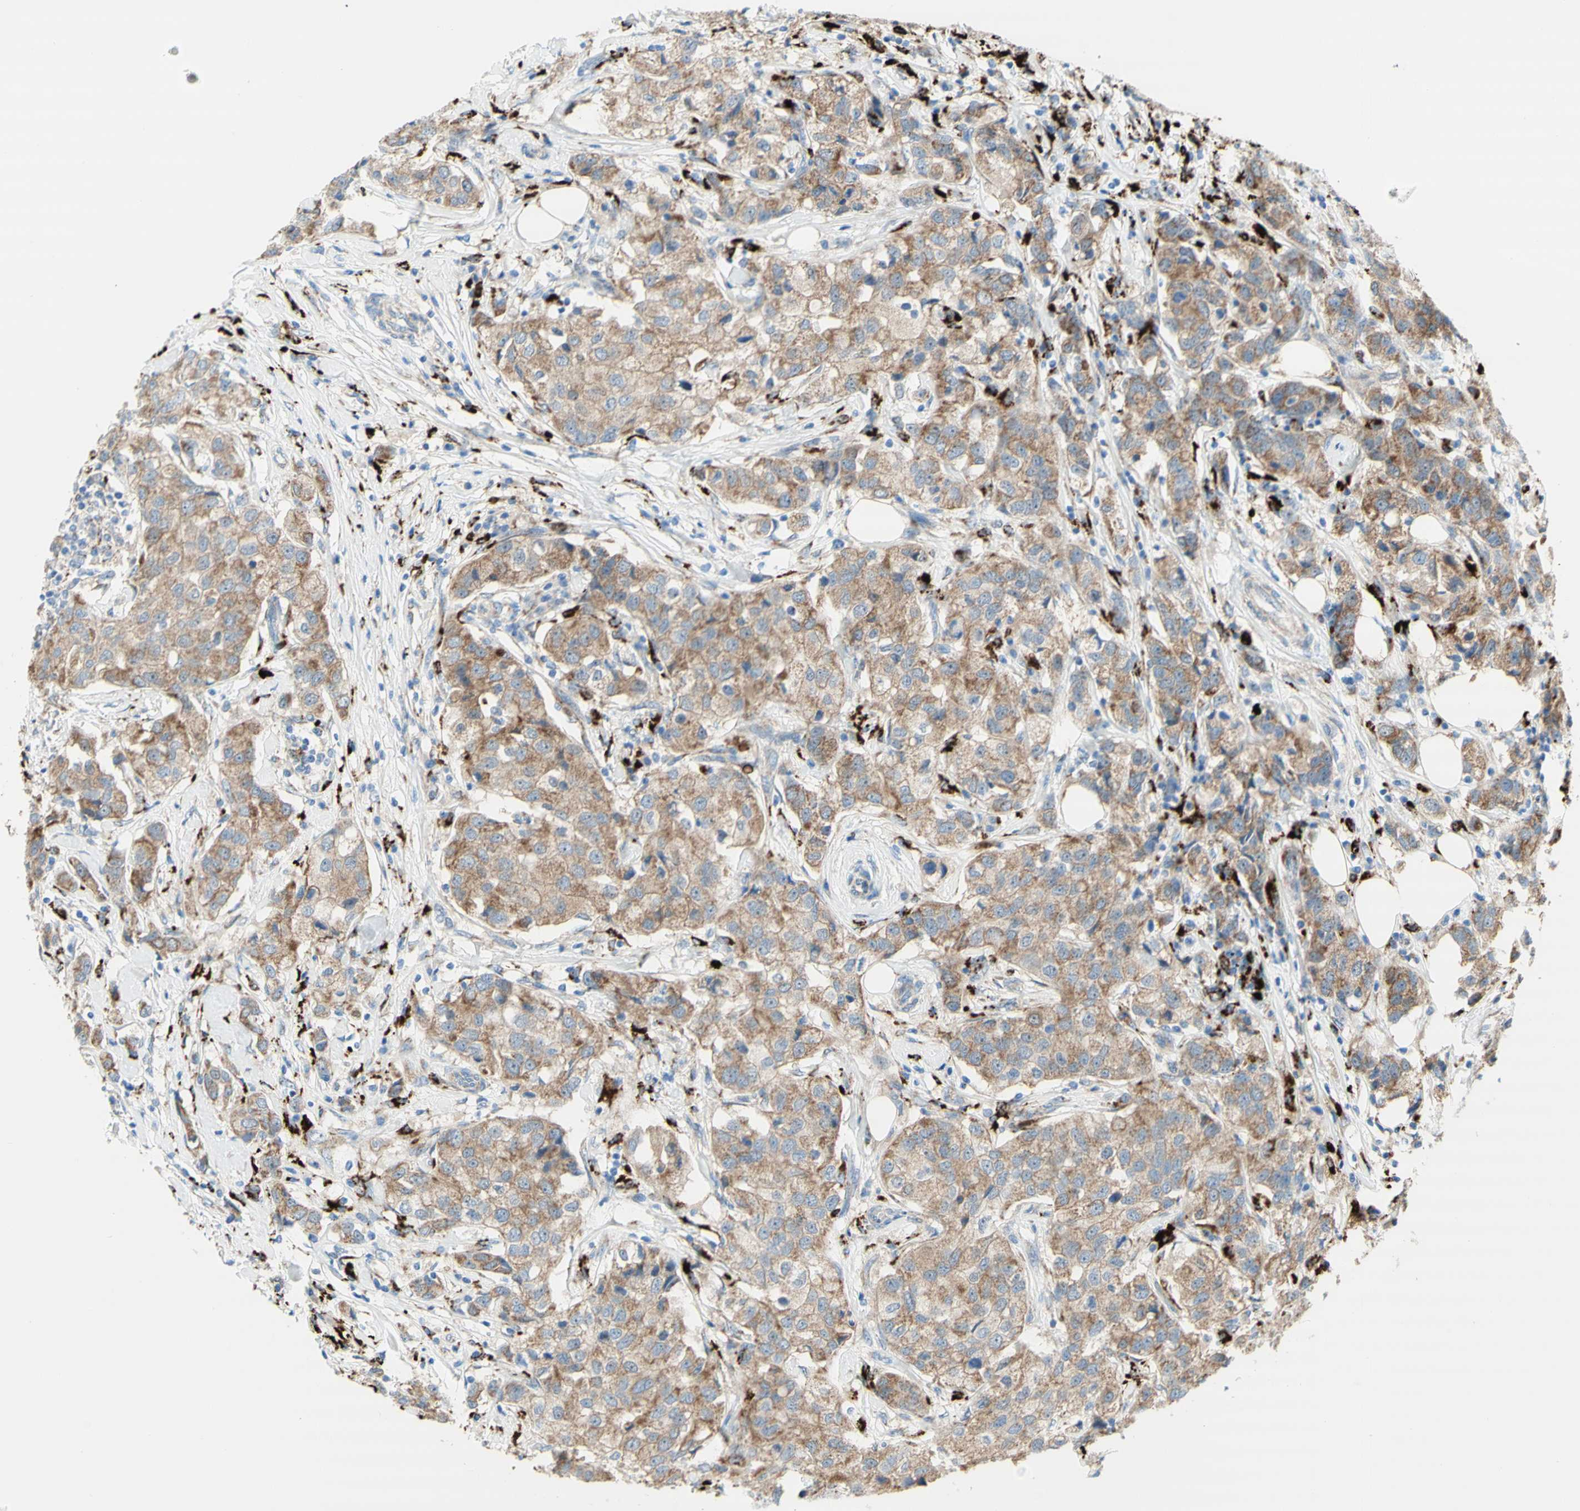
{"staining": {"intensity": "moderate", "quantity": ">75%", "location": "cytoplasmic/membranous"}, "tissue": "breast cancer", "cell_type": "Tumor cells", "image_type": "cancer", "snomed": [{"axis": "morphology", "description": "Duct carcinoma"}, {"axis": "topography", "description": "Breast"}], "caption": "Immunohistochemistry of human breast invasive ductal carcinoma exhibits medium levels of moderate cytoplasmic/membranous staining in approximately >75% of tumor cells.", "gene": "URB2", "patient": {"sex": "female", "age": 80}}